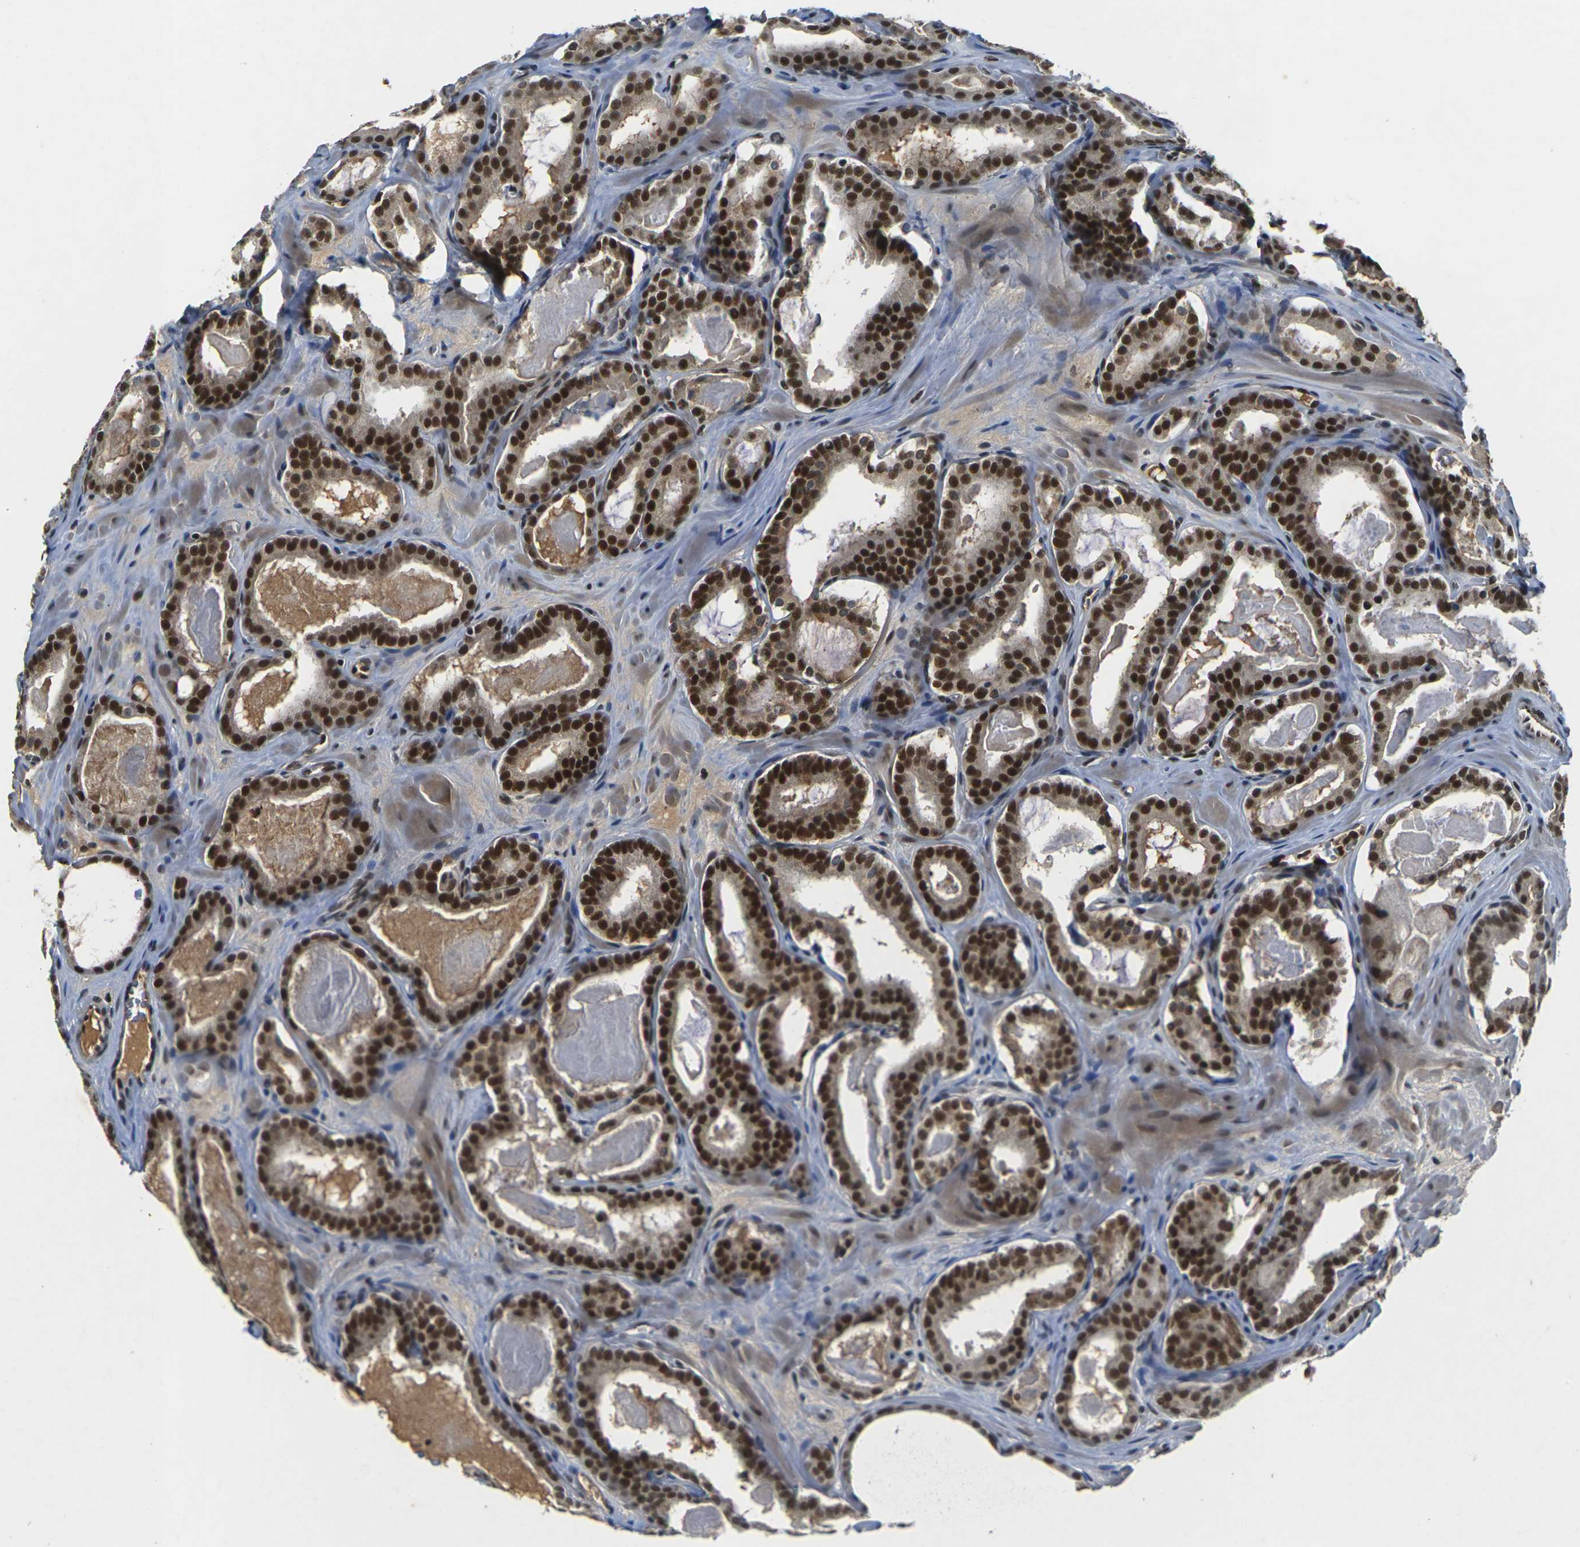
{"staining": {"intensity": "strong", "quantity": ">75%", "location": "nuclear"}, "tissue": "prostate cancer", "cell_type": "Tumor cells", "image_type": "cancer", "snomed": [{"axis": "morphology", "description": "Adenocarcinoma, High grade"}, {"axis": "topography", "description": "Prostate"}], "caption": "Protein expression analysis of human high-grade adenocarcinoma (prostate) reveals strong nuclear expression in about >75% of tumor cells.", "gene": "NELFA", "patient": {"sex": "male", "age": 60}}